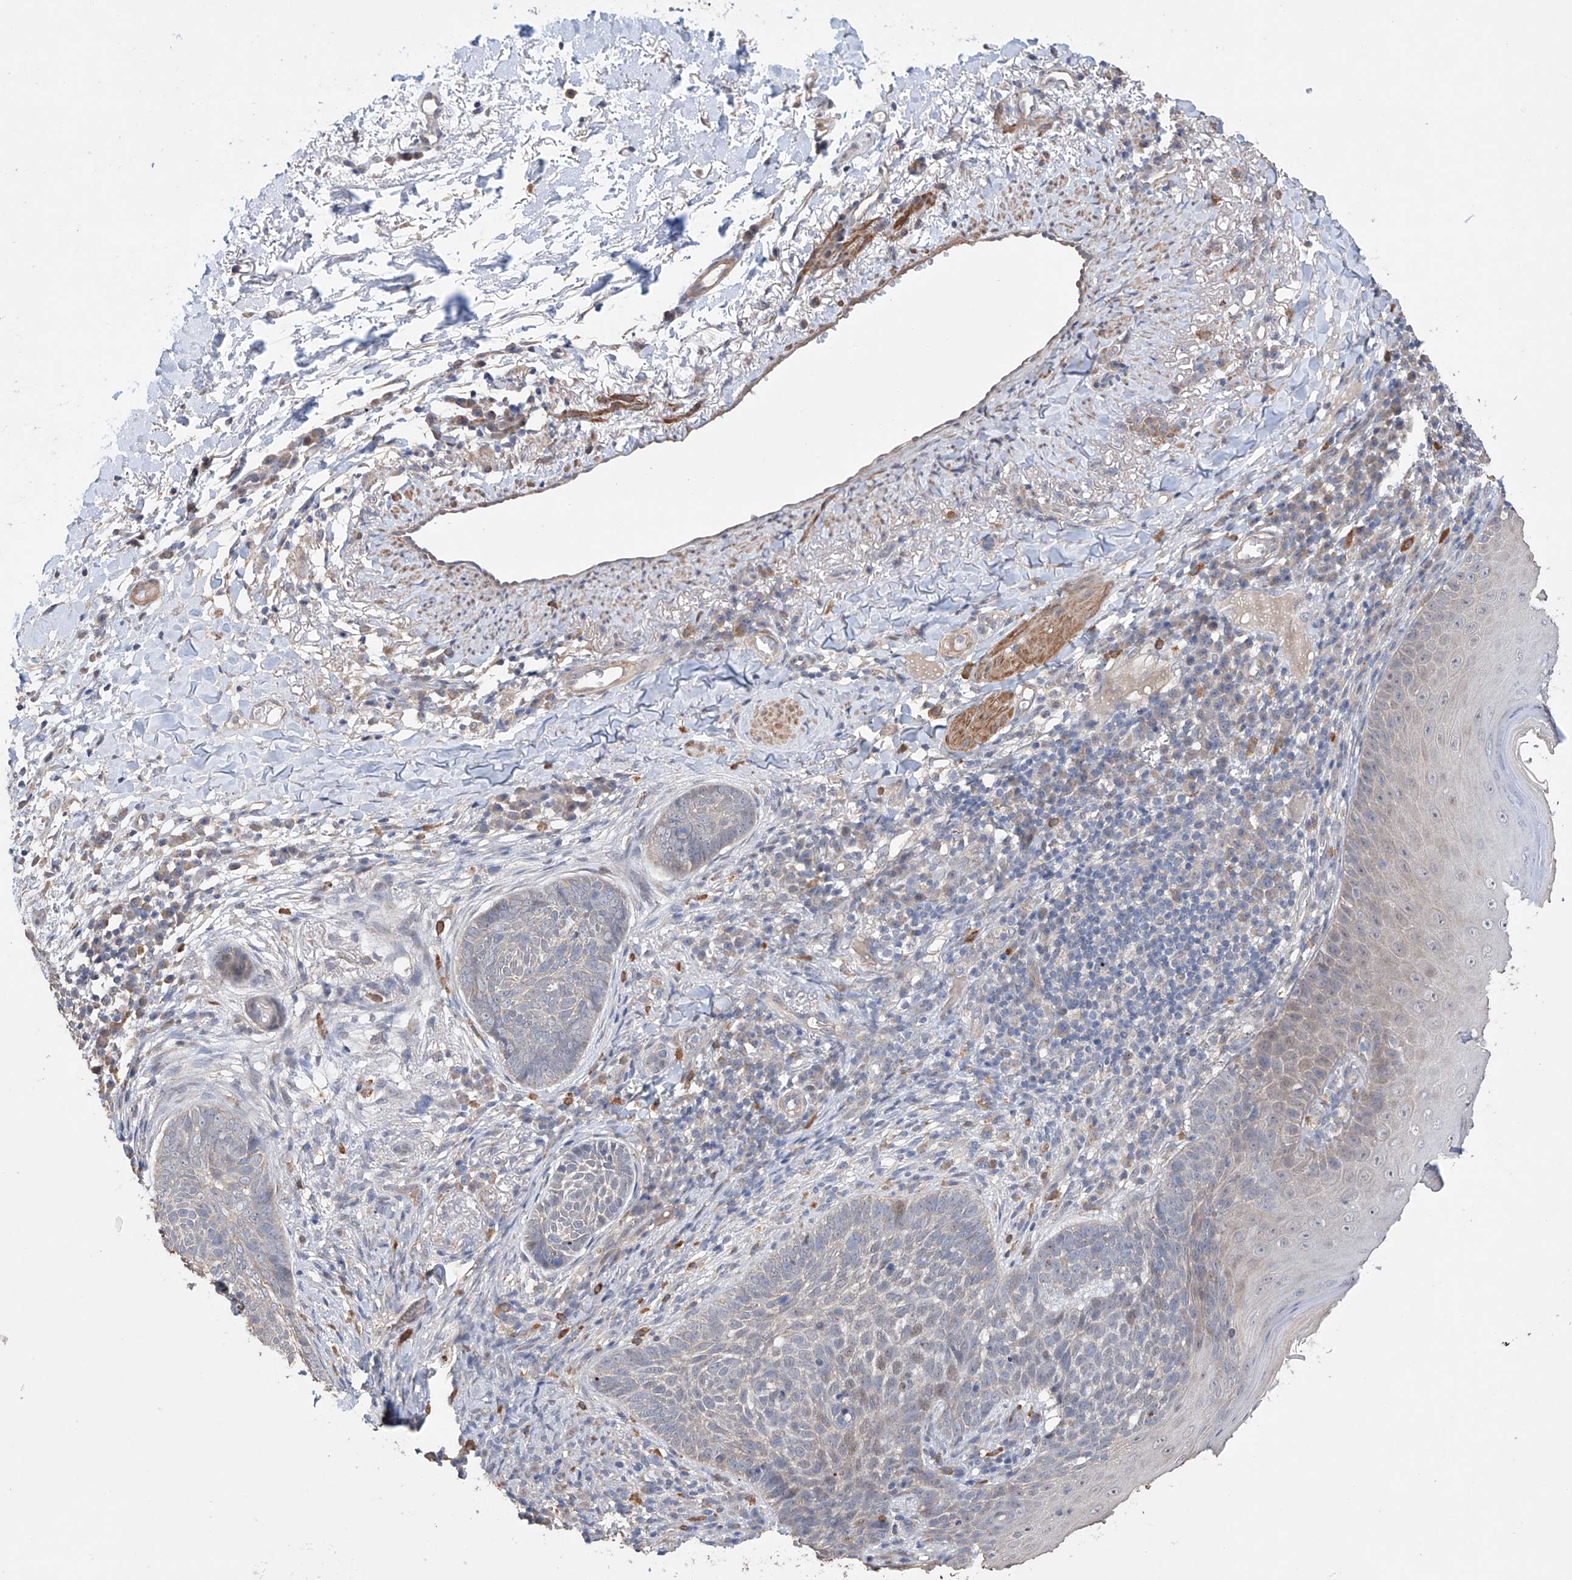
{"staining": {"intensity": "weak", "quantity": "<25%", "location": "nuclear"}, "tissue": "skin cancer", "cell_type": "Tumor cells", "image_type": "cancer", "snomed": [{"axis": "morphology", "description": "Basal cell carcinoma"}, {"axis": "topography", "description": "Skin"}], "caption": "Immunohistochemistry micrograph of neoplastic tissue: skin basal cell carcinoma stained with DAB reveals no significant protein expression in tumor cells. (IHC, brightfield microscopy, high magnification).", "gene": "AFG1L", "patient": {"sex": "male", "age": 85}}